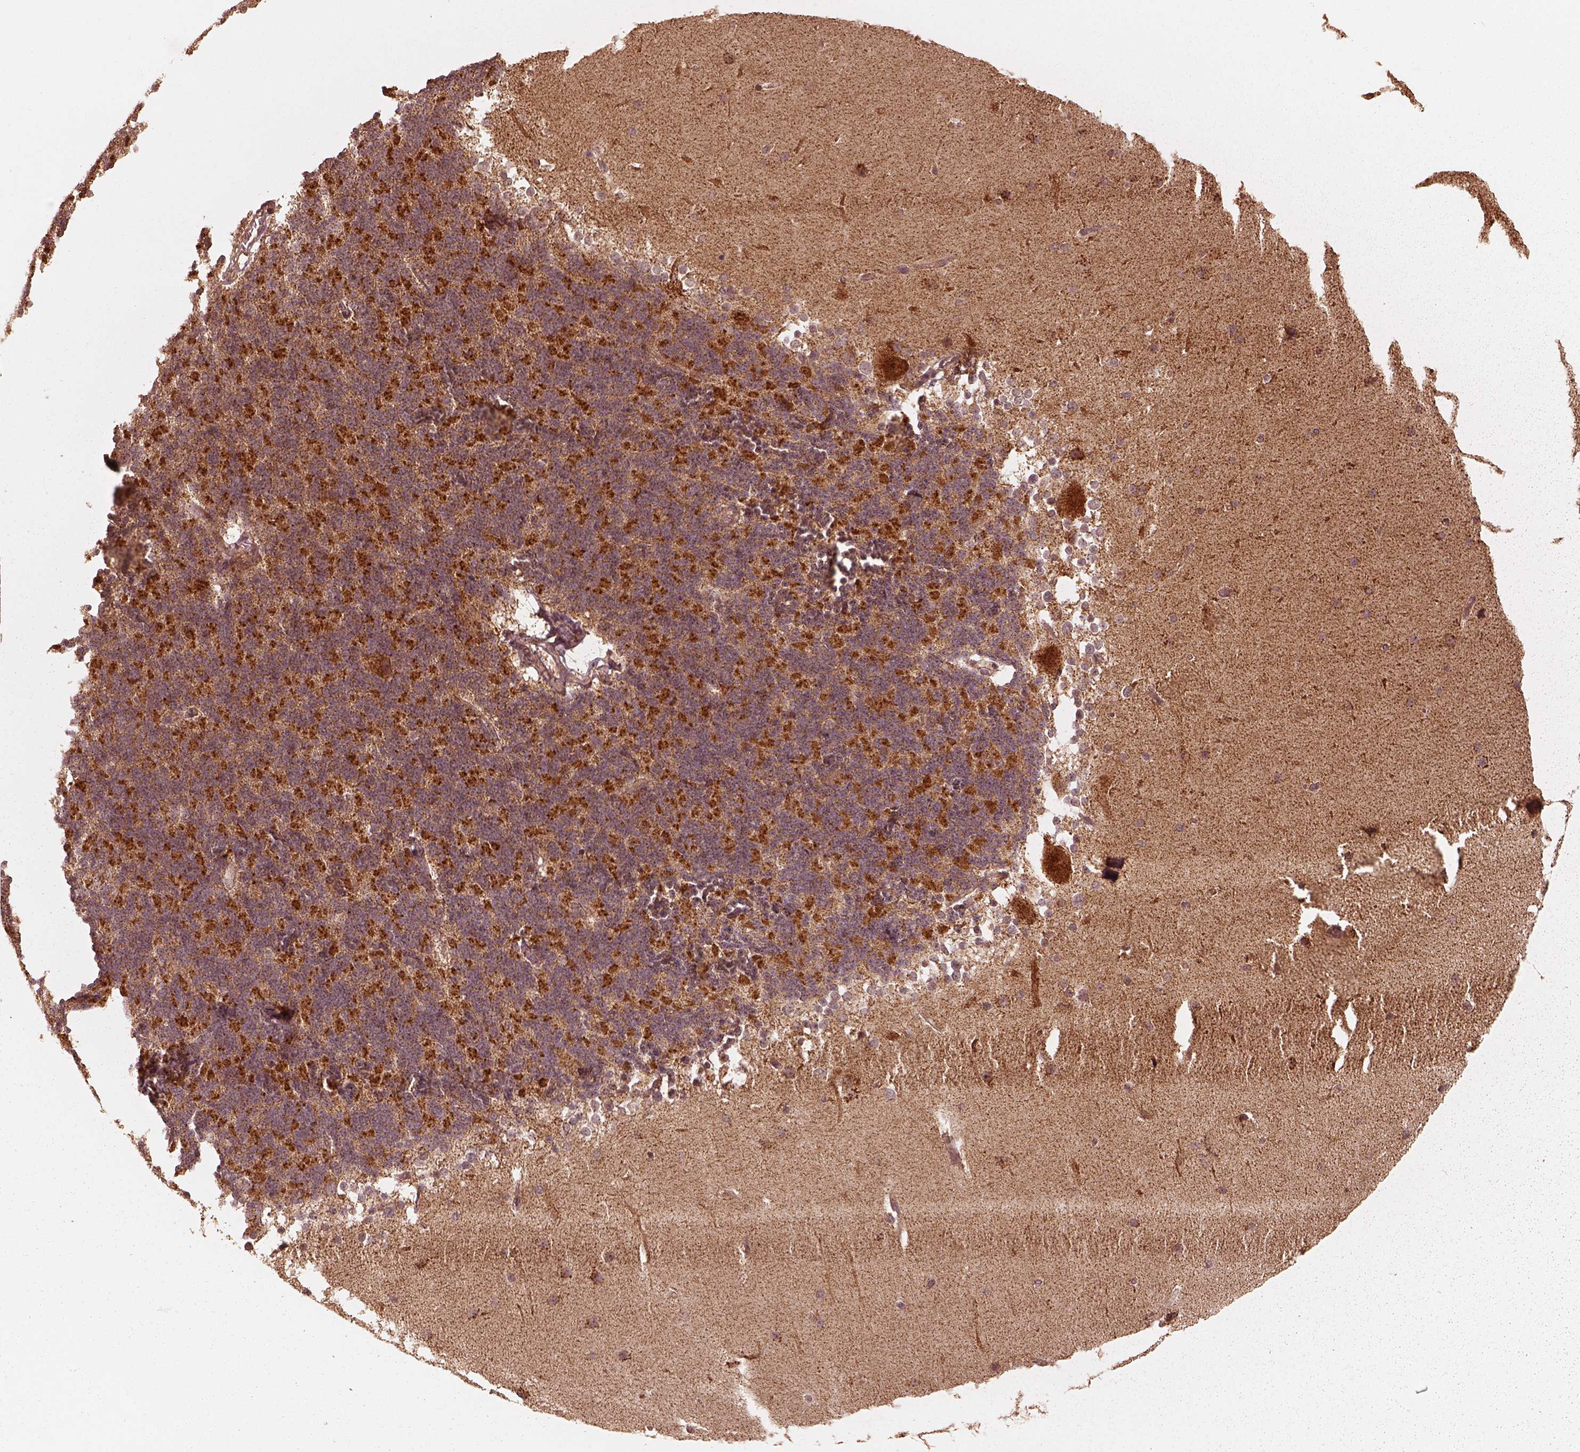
{"staining": {"intensity": "moderate", "quantity": "25%-75%", "location": "cytoplasmic/membranous"}, "tissue": "cerebellum", "cell_type": "Cells in granular layer", "image_type": "normal", "snomed": [{"axis": "morphology", "description": "Normal tissue, NOS"}, {"axis": "topography", "description": "Cerebellum"}], "caption": "The histopathology image displays immunohistochemical staining of normal cerebellum. There is moderate cytoplasmic/membranous staining is appreciated in approximately 25%-75% of cells in granular layer. The staining was performed using DAB (3,3'-diaminobenzidine), with brown indicating positive protein expression. Nuclei are stained blue with hematoxylin.", "gene": "DNAJC25", "patient": {"sex": "female", "age": 19}}